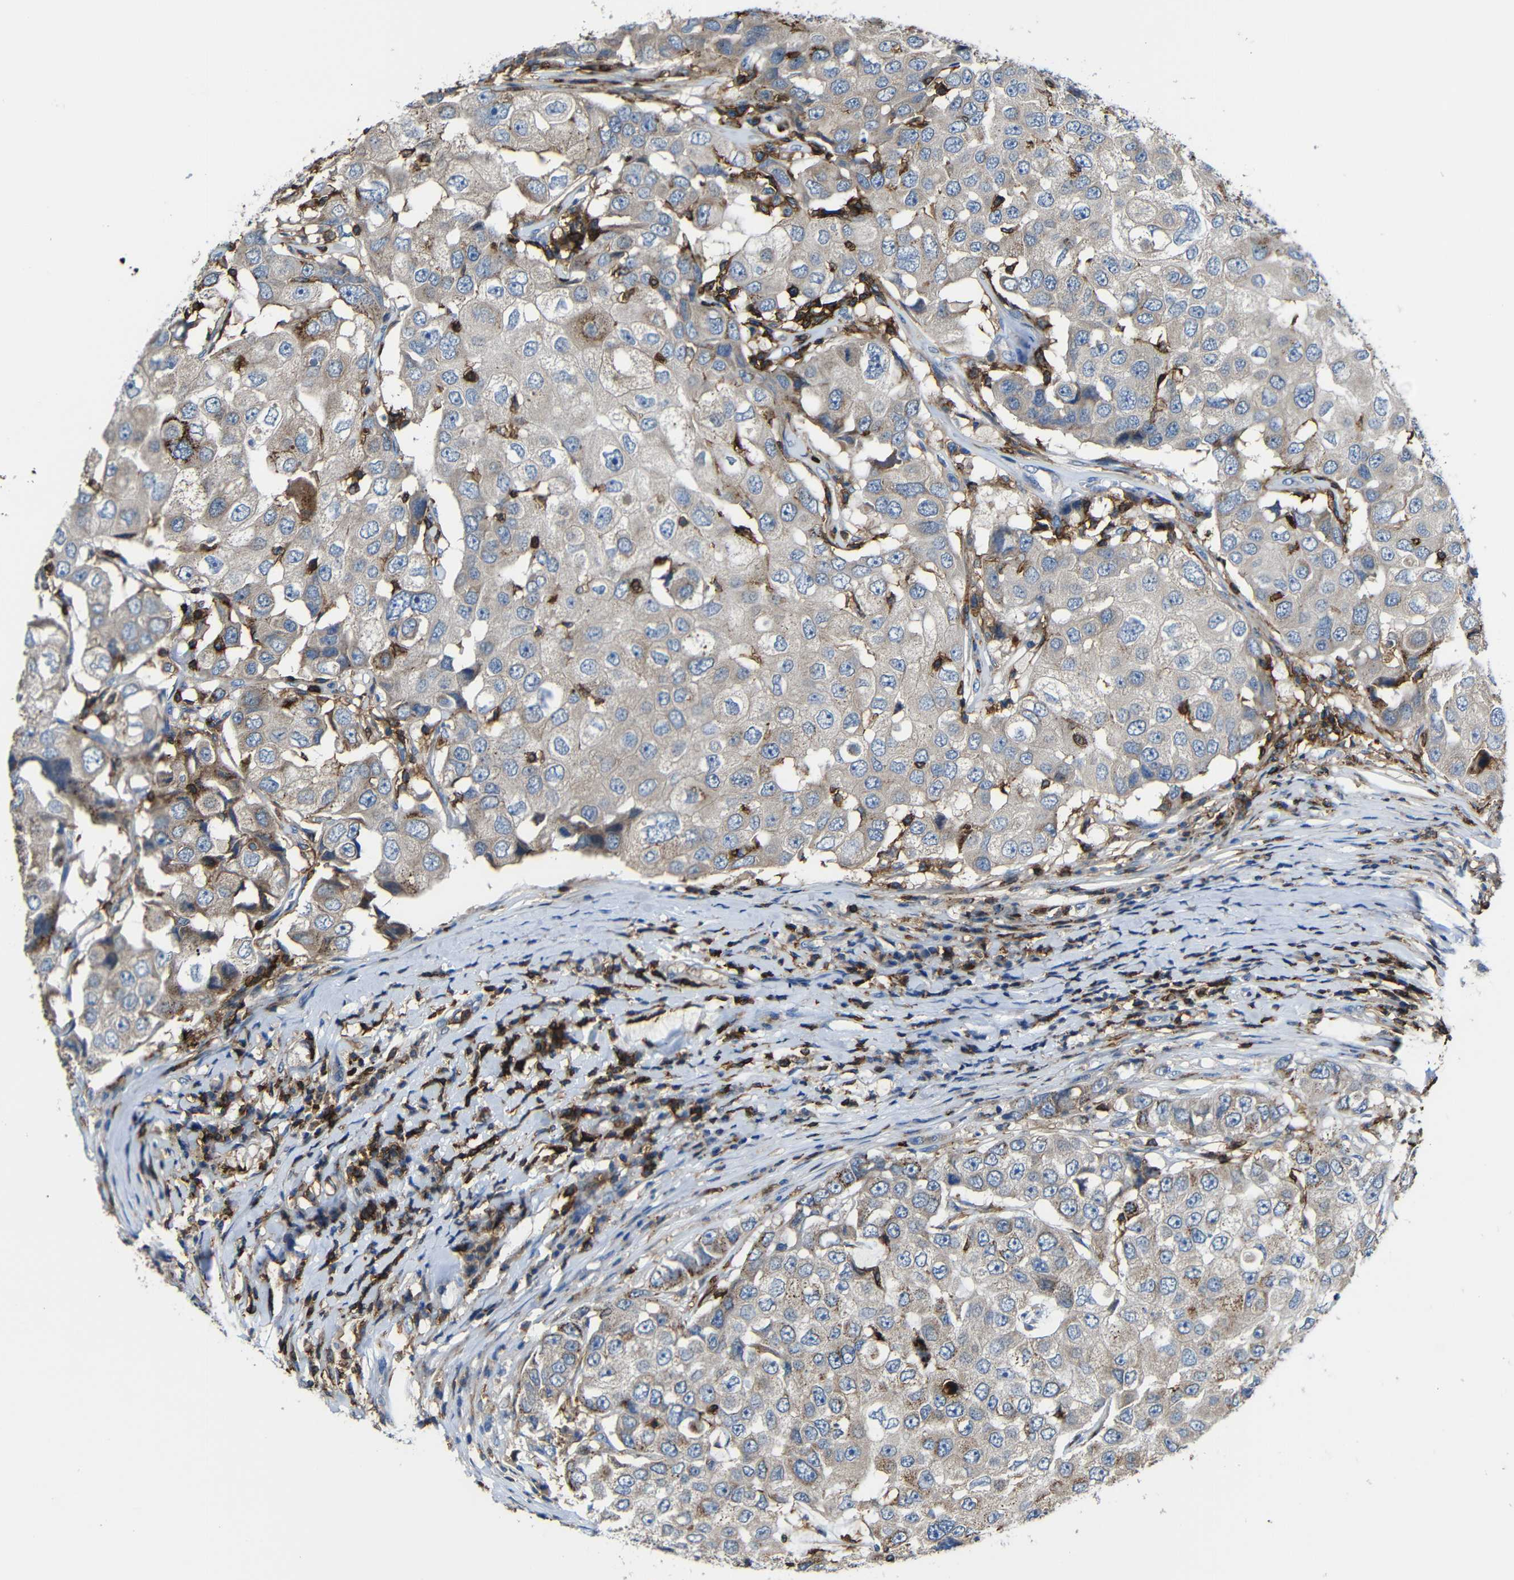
{"staining": {"intensity": "weak", "quantity": ">75%", "location": "cytoplasmic/membranous"}, "tissue": "breast cancer", "cell_type": "Tumor cells", "image_type": "cancer", "snomed": [{"axis": "morphology", "description": "Duct carcinoma"}, {"axis": "topography", "description": "Breast"}], "caption": "An image showing weak cytoplasmic/membranous positivity in approximately >75% of tumor cells in infiltrating ductal carcinoma (breast), as visualized by brown immunohistochemical staining.", "gene": "P2RY12", "patient": {"sex": "female", "age": 27}}